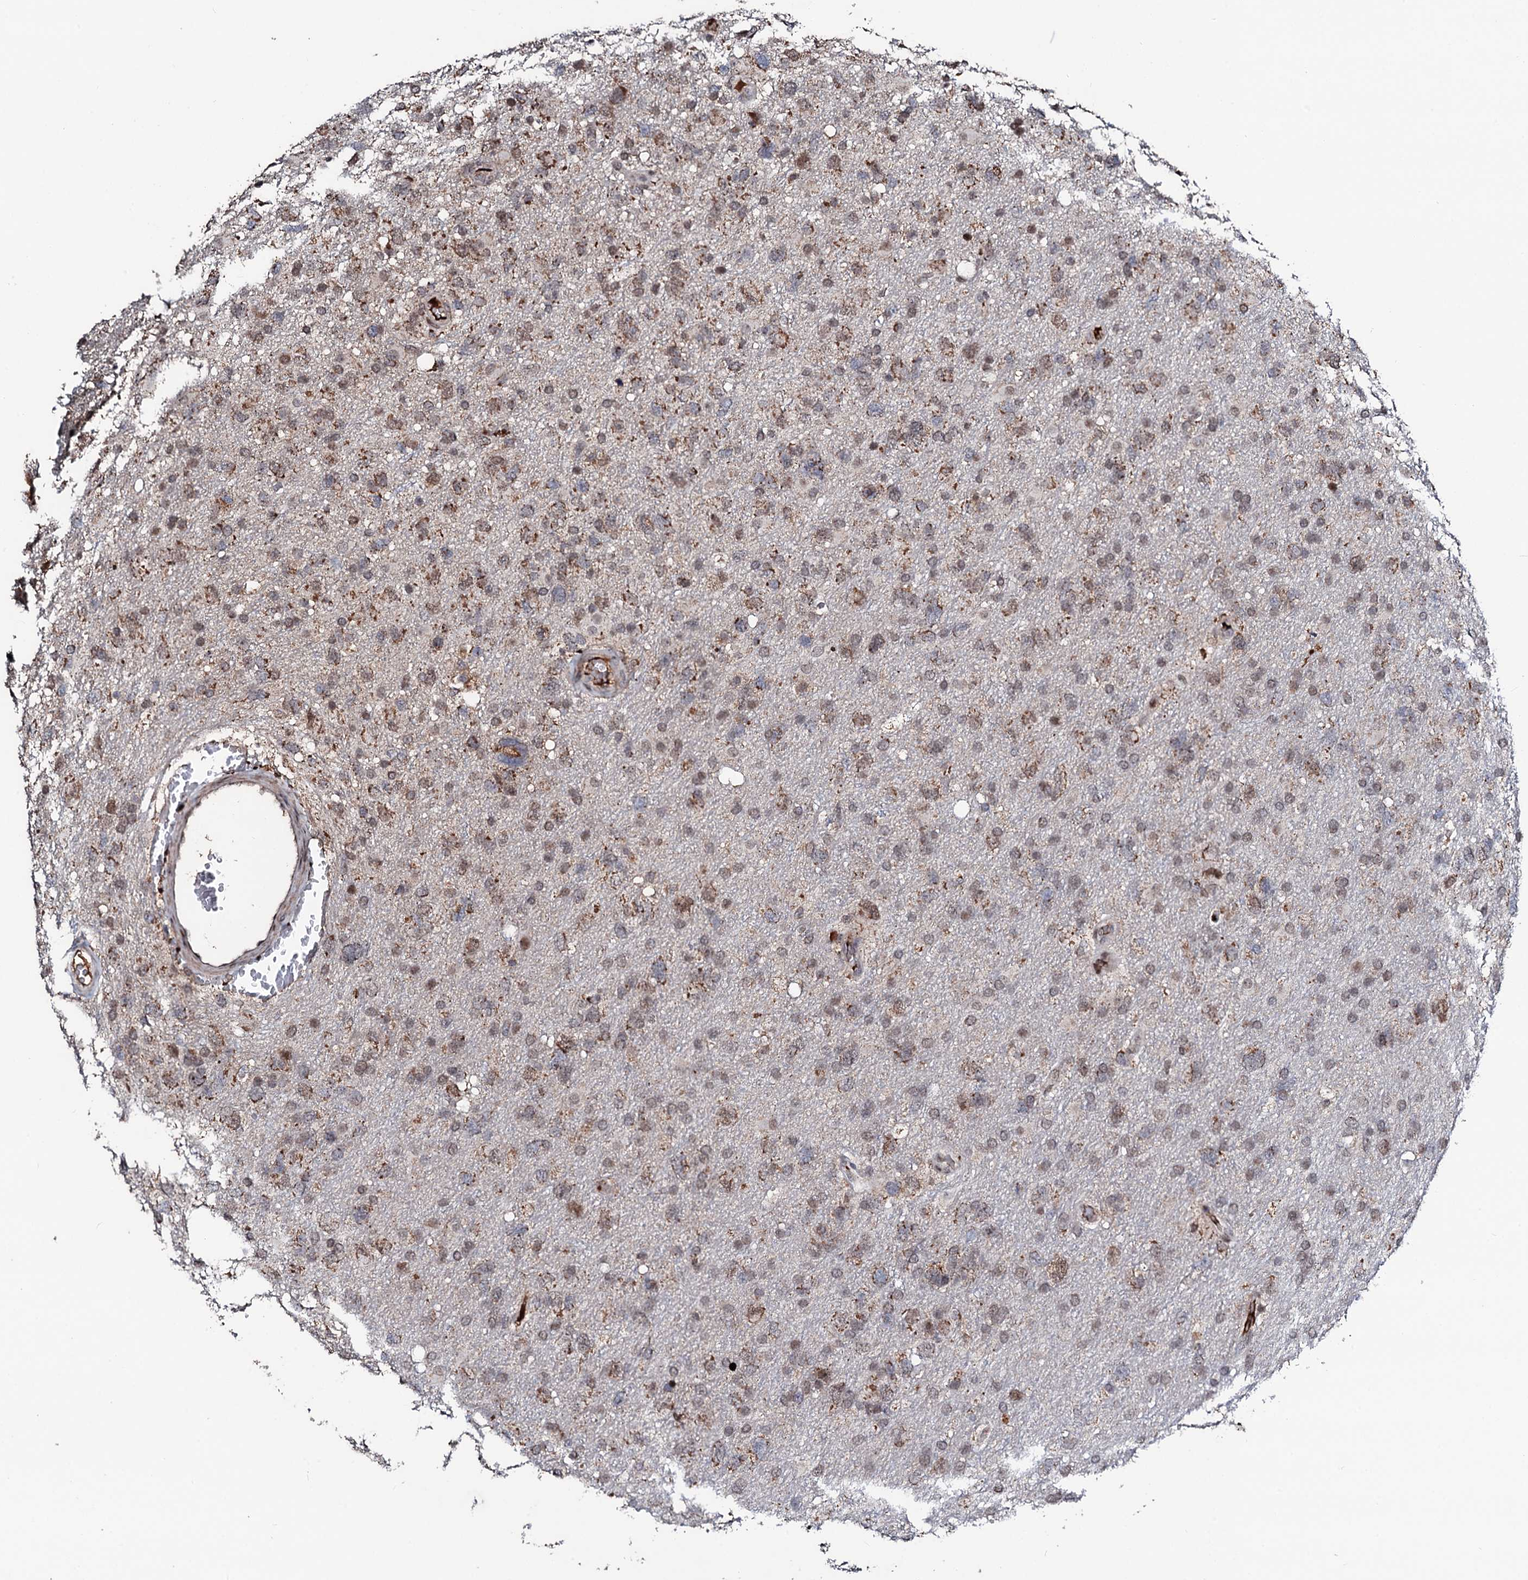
{"staining": {"intensity": "moderate", "quantity": "25%-75%", "location": "cytoplasmic/membranous,nuclear"}, "tissue": "glioma", "cell_type": "Tumor cells", "image_type": "cancer", "snomed": [{"axis": "morphology", "description": "Glioma, malignant, High grade"}, {"axis": "topography", "description": "Brain"}], "caption": "Brown immunohistochemical staining in human glioma shows moderate cytoplasmic/membranous and nuclear staining in about 25%-75% of tumor cells.", "gene": "KIF18A", "patient": {"sex": "male", "age": 61}}